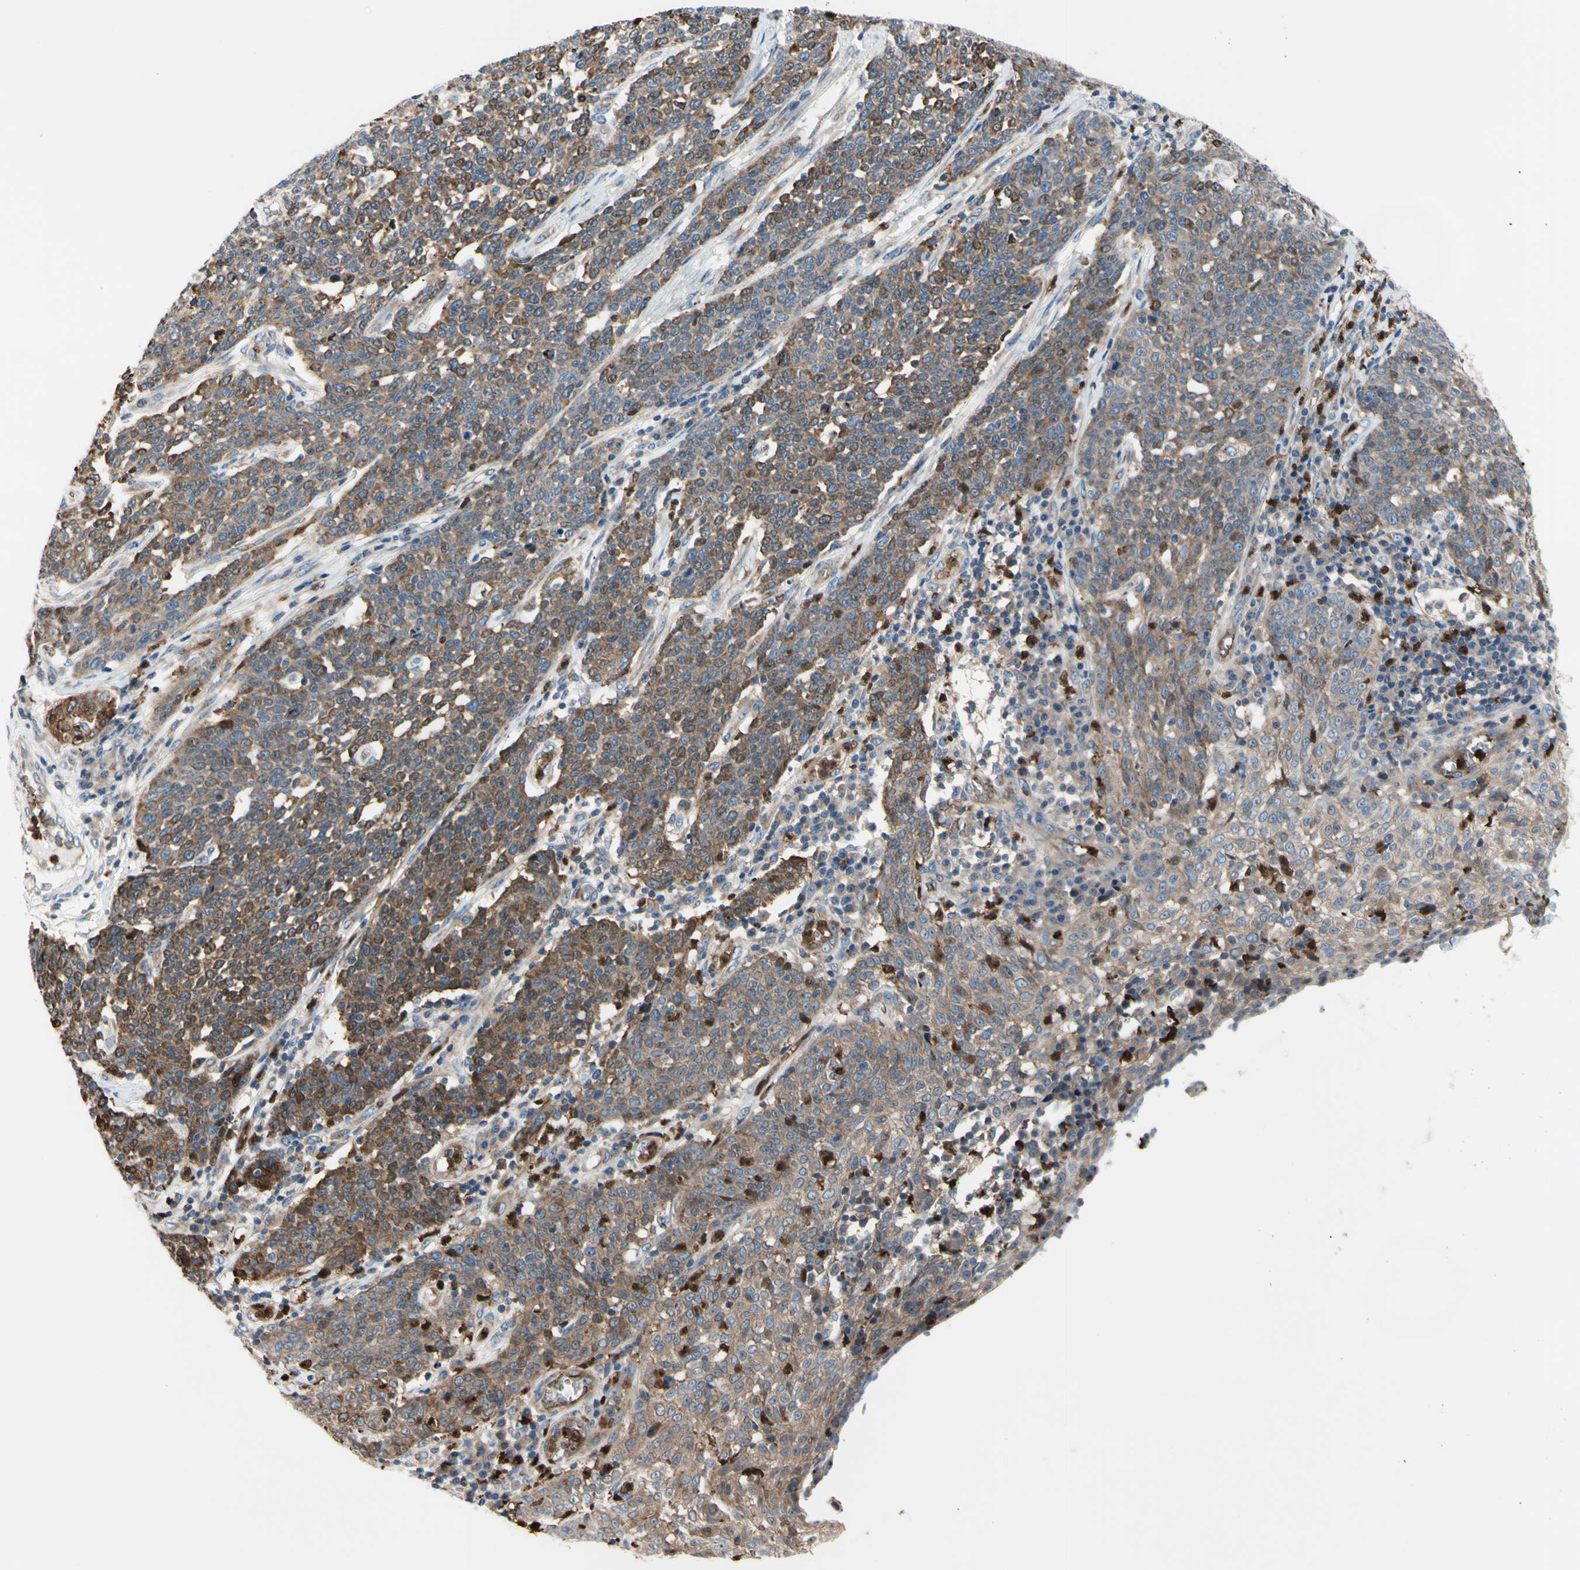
{"staining": {"intensity": "weak", "quantity": ">75%", "location": "cytoplasmic/membranous"}, "tissue": "cervical cancer", "cell_type": "Tumor cells", "image_type": "cancer", "snomed": [{"axis": "morphology", "description": "Squamous cell carcinoma, NOS"}, {"axis": "topography", "description": "Cervix"}], "caption": "The photomicrograph demonstrates a brown stain indicating the presence of a protein in the cytoplasmic/membranous of tumor cells in cervical cancer. Using DAB (3,3'-diaminobenzidine) (brown) and hematoxylin (blue) stains, captured at high magnification using brightfield microscopy.", "gene": "USP9X", "patient": {"sex": "female", "age": 34}}